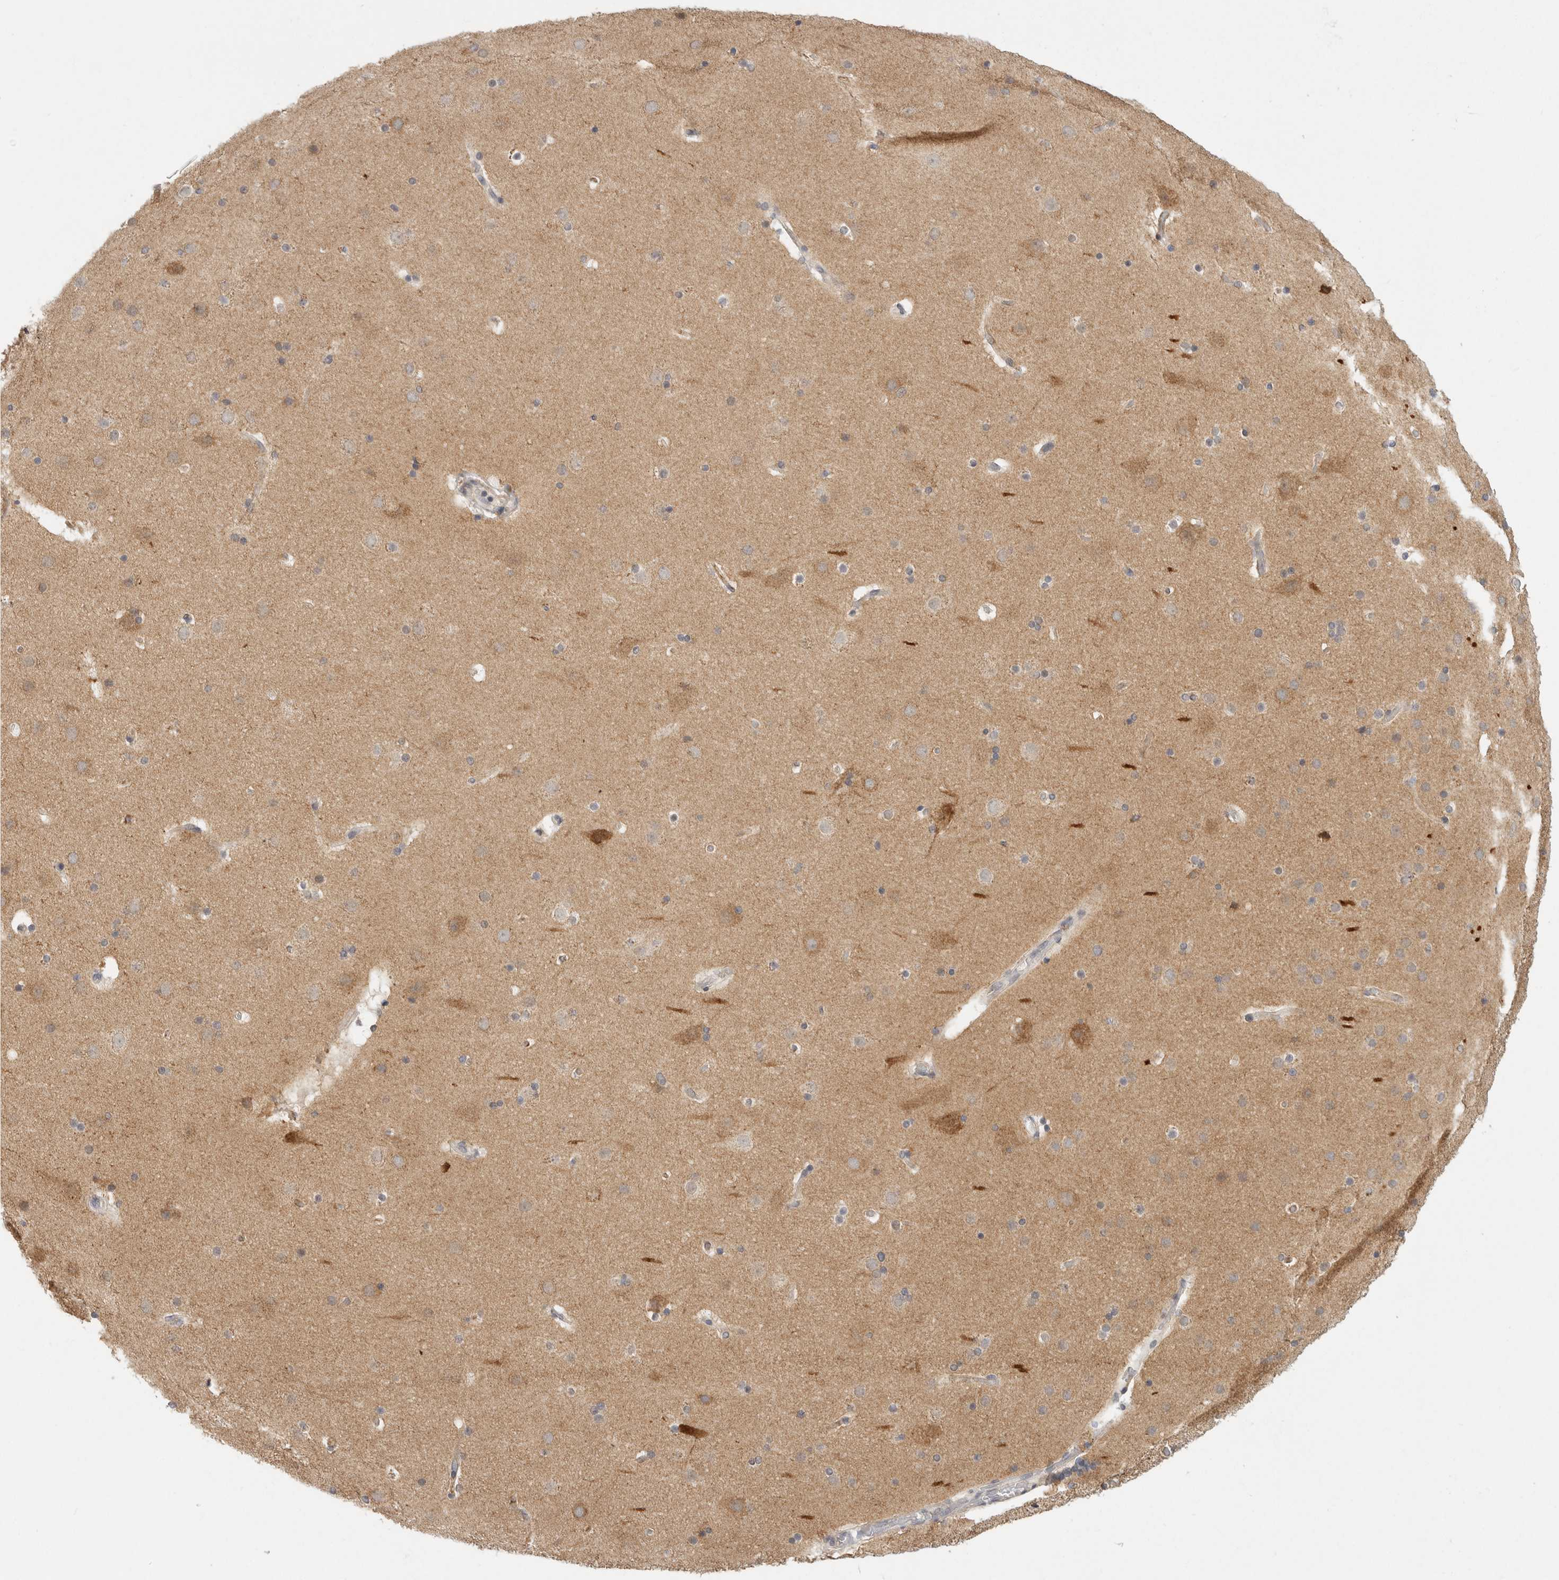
{"staining": {"intensity": "weak", "quantity": "25%-75%", "location": "cytoplasmic/membranous"}, "tissue": "cerebral cortex", "cell_type": "Endothelial cells", "image_type": "normal", "snomed": [{"axis": "morphology", "description": "Normal tissue, NOS"}, {"axis": "topography", "description": "Cerebral cortex"}], "caption": "Endothelial cells demonstrate weak cytoplasmic/membranous staining in approximately 25%-75% of cells in benign cerebral cortex. Immunohistochemistry stains the protein in brown and the nuclei are stained blue.", "gene": "CHRM4", "patient": {"sex": "male", "age": 57}}